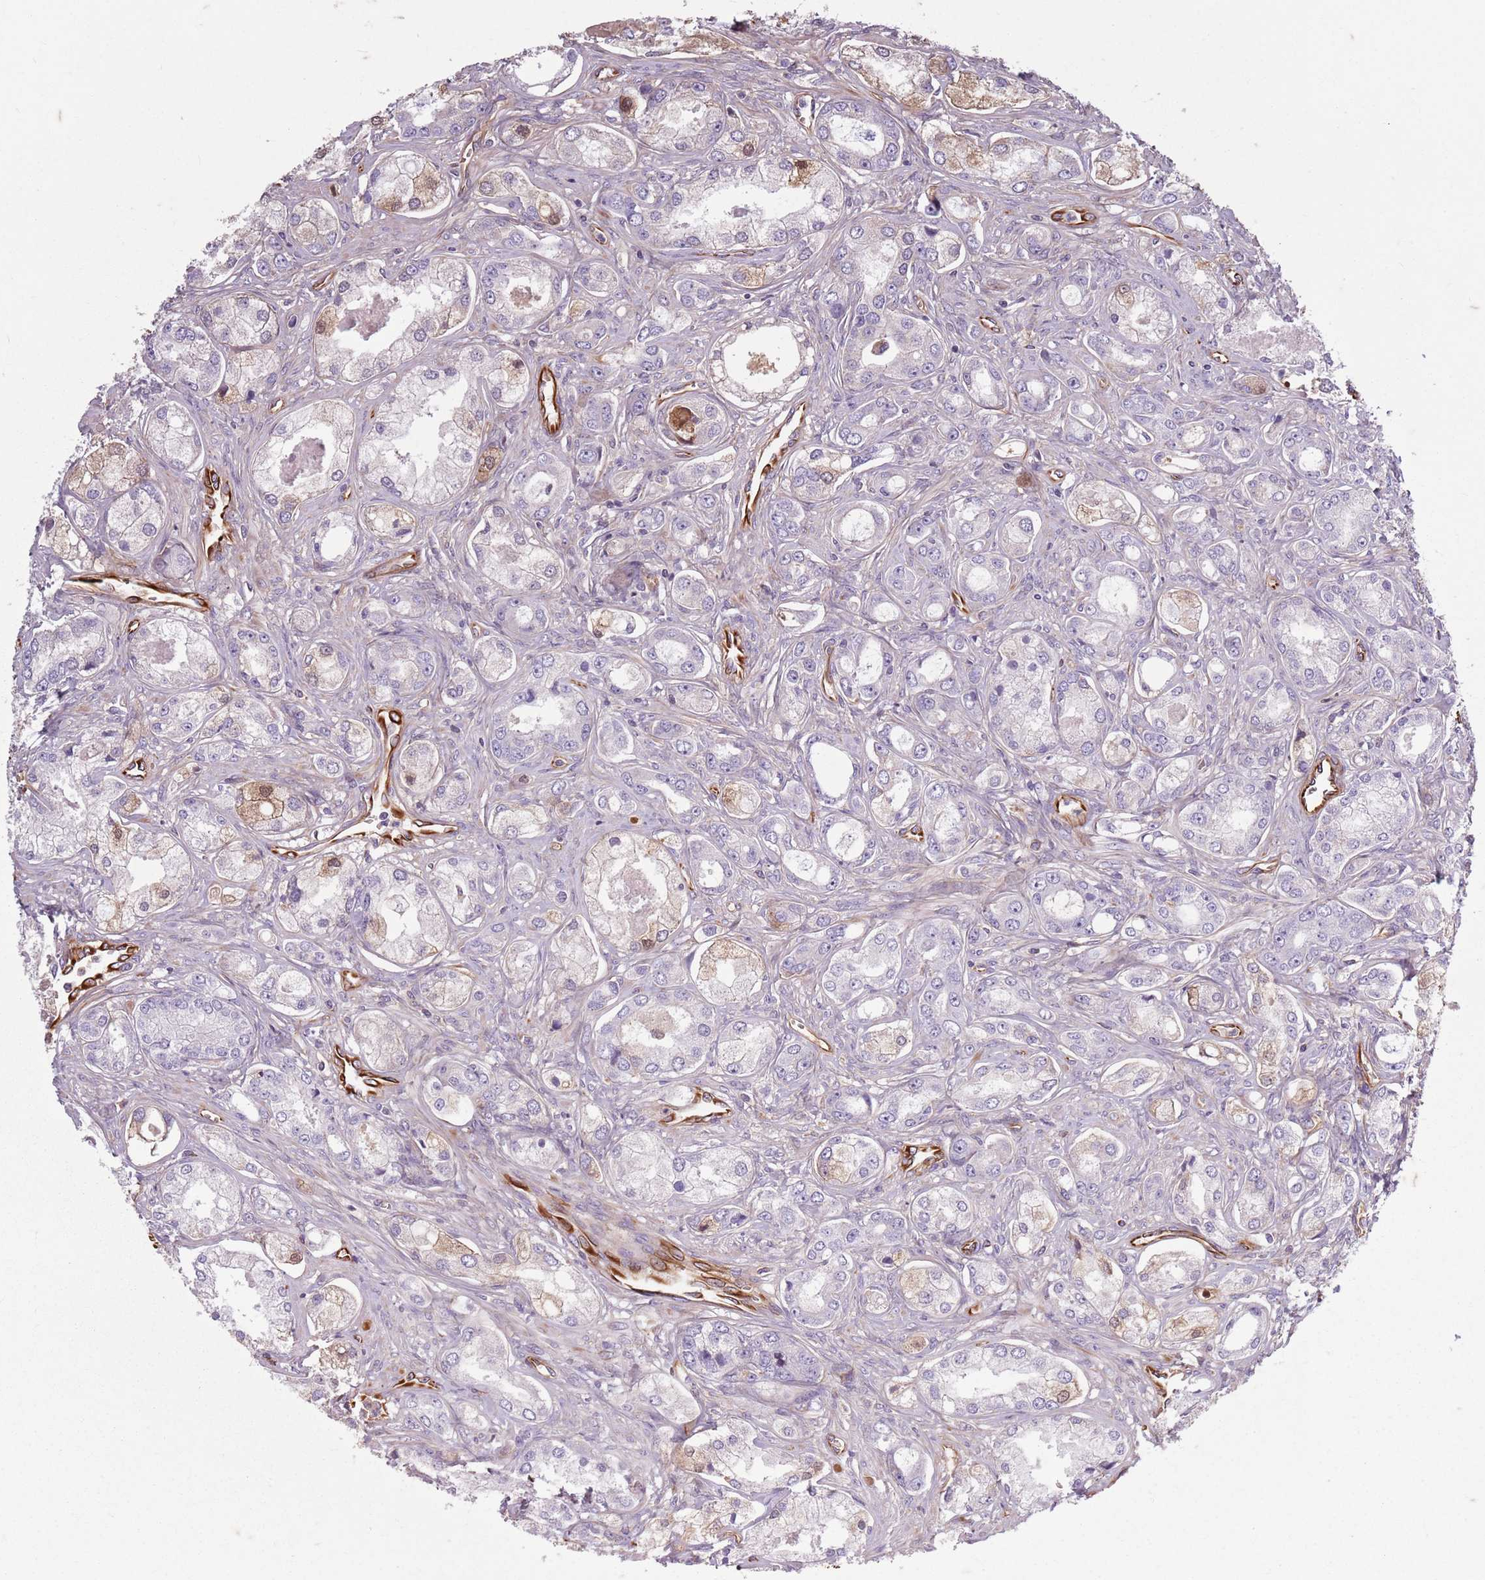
{"staining": {"intensity": "weak", "quantity": "25%-75%", "location": "cytoplasmic/membranous"}, "tissue": "prostate cancer", "cell_type": "Tumor cells", "image_type": "cancer", "snomed": [{"axis": "morphology", "description": "Adenocarcinoma, Low grade"}, {"axis": "topography", "description": "Prostate"}], "caption": "Protein expression analysis of human low-grade adenocarcinoma (prostate) reveals weak cytoplasmic/membranous positivity in about 25%-75% of tumor cells.", "gene": "TAS2R38", "patient": {"sex": "male", "age": 68}}